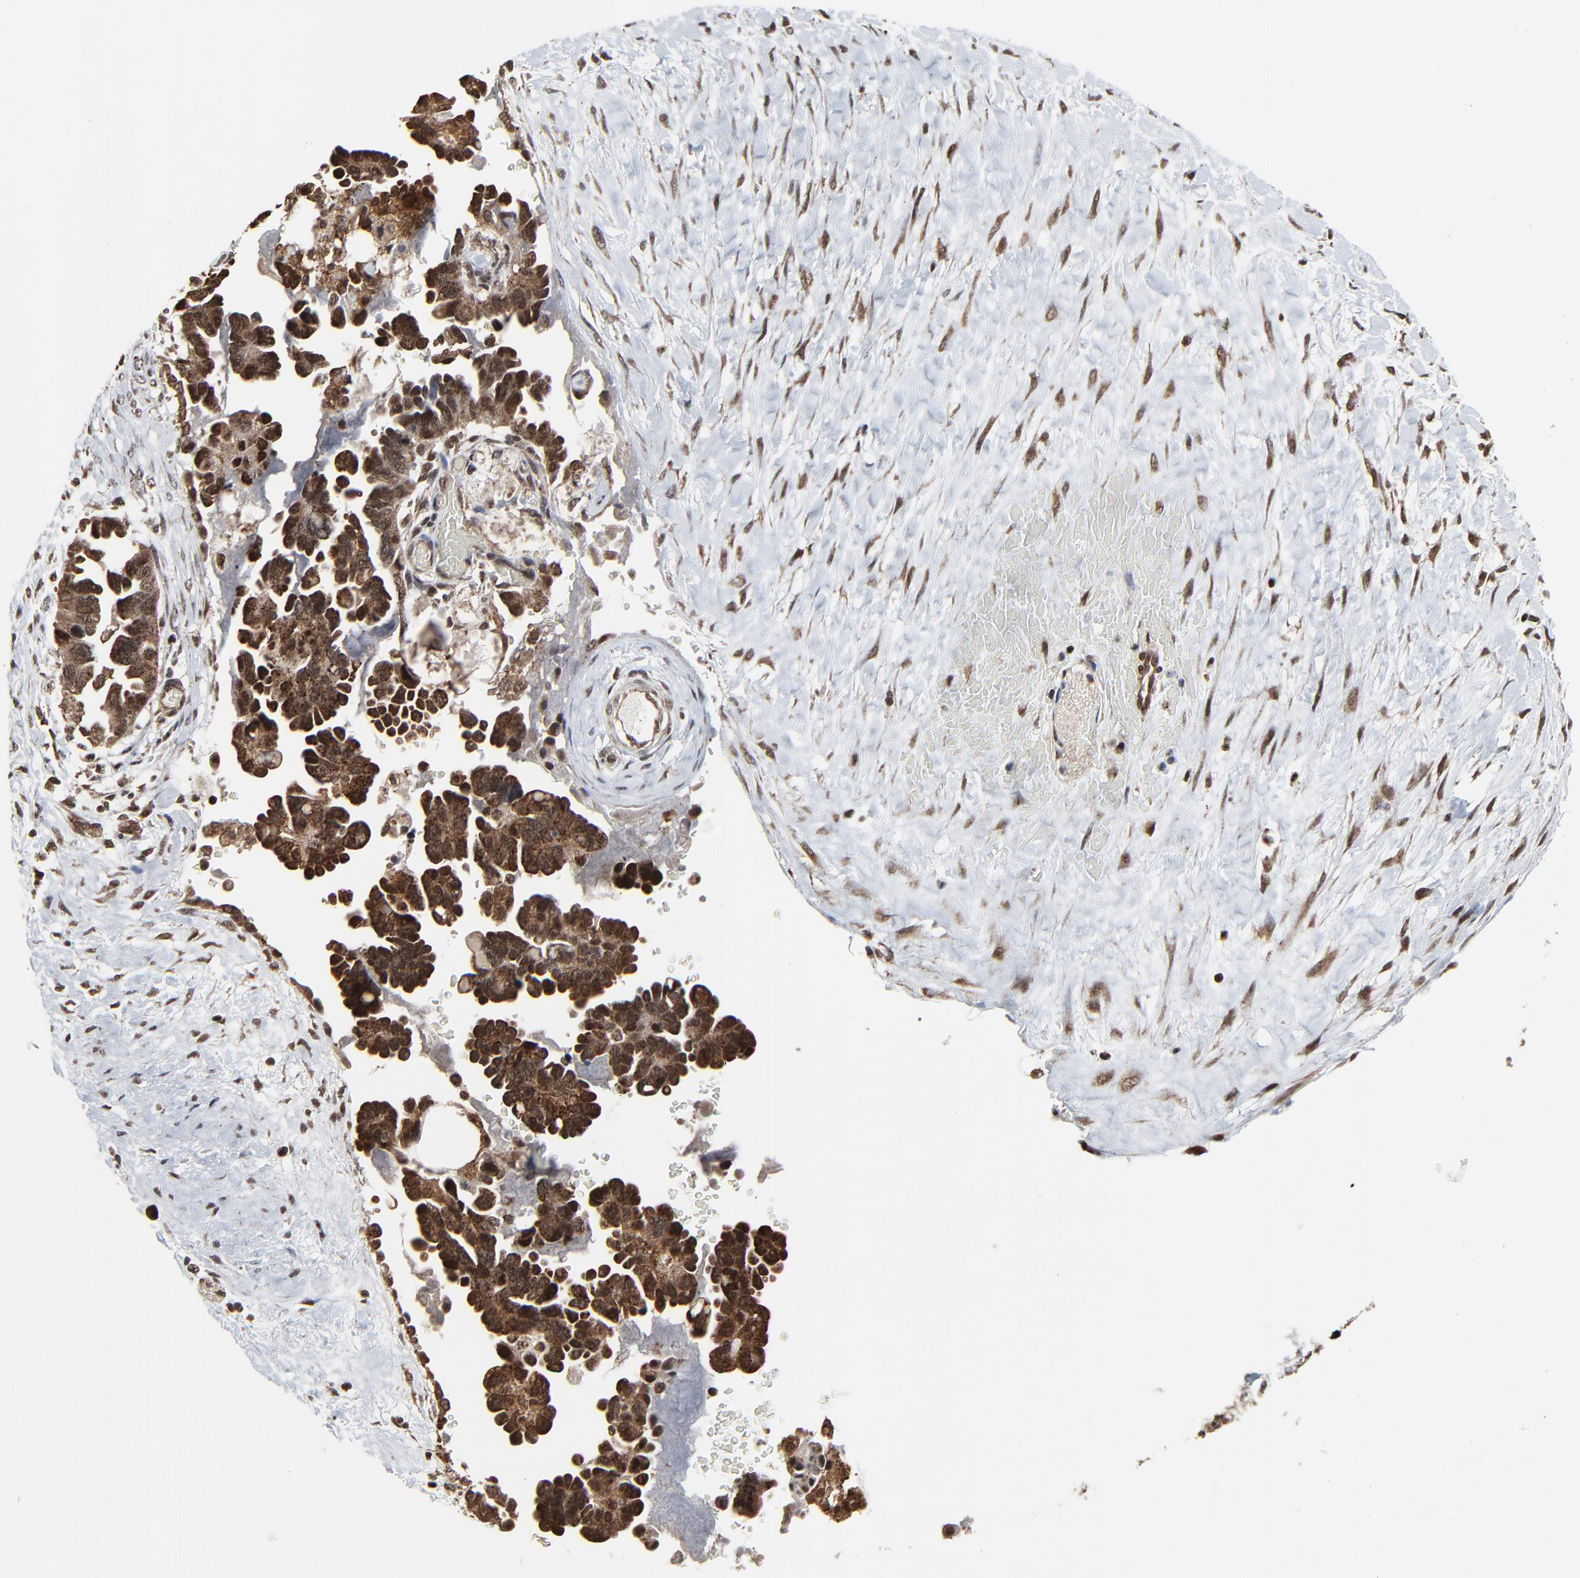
{"staining": {"intensity": "strong", "quantity": ">75%", "location": "cytoplasmic/membranous,nuclear"}, "tissue": "ovarian cancer", "cell_type": "Tumor cells", "image_type": "cancer", "snomed": [{"axis": "morphology", "description": "Cystadenocarcinoma, serous, NOS"}, {"axis": "topography", "description": "Ovary"}], "caption": "Ovarian serous cystadenocarcinoma stained for a protein exhibits strong cytoplasmic/membranous and nuclear positivity in tumor cells. The protein is shown in brown color, while the nuclei are stained blue.", "gene": "RHOJ", "patient": {"sex": "female", "age": 63}}